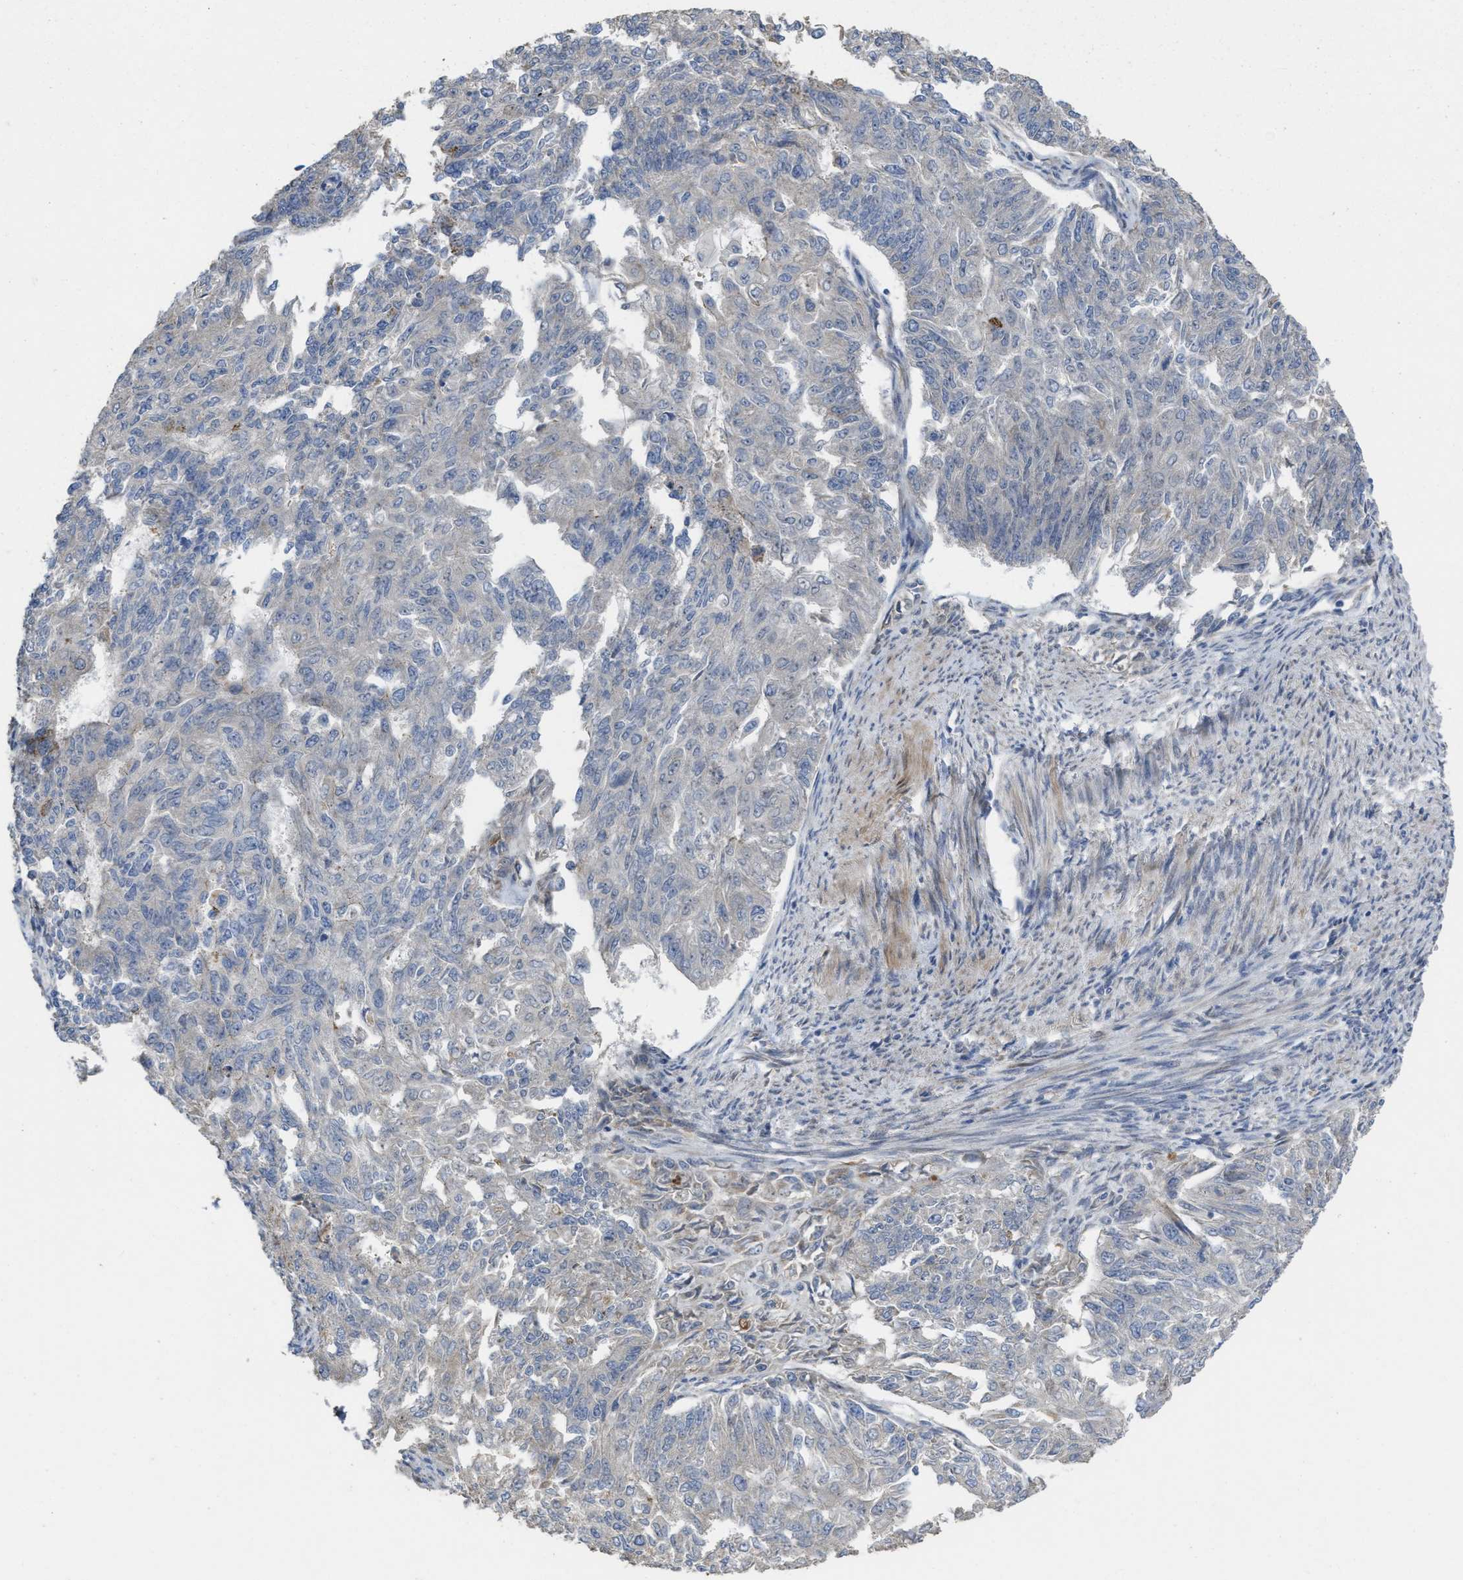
{"staining": {"intensity": "negative", "quantity": "none", "location": "none"}, "tissue": "endometrial cancer", "cell_type": "Tumor cells", "image_type": "cancer", "snomed": [{"axis": "morphology", "description": "Adenocarcinoma, NOS"}, {"axis": "topography", "description": "Endometrium"}], "caption": "There is no significant positivity in tumor cells of adenocarcinoma (endometrial).", "gene": "CDPF1", "patient": {"sex": "female", "age": 32}}